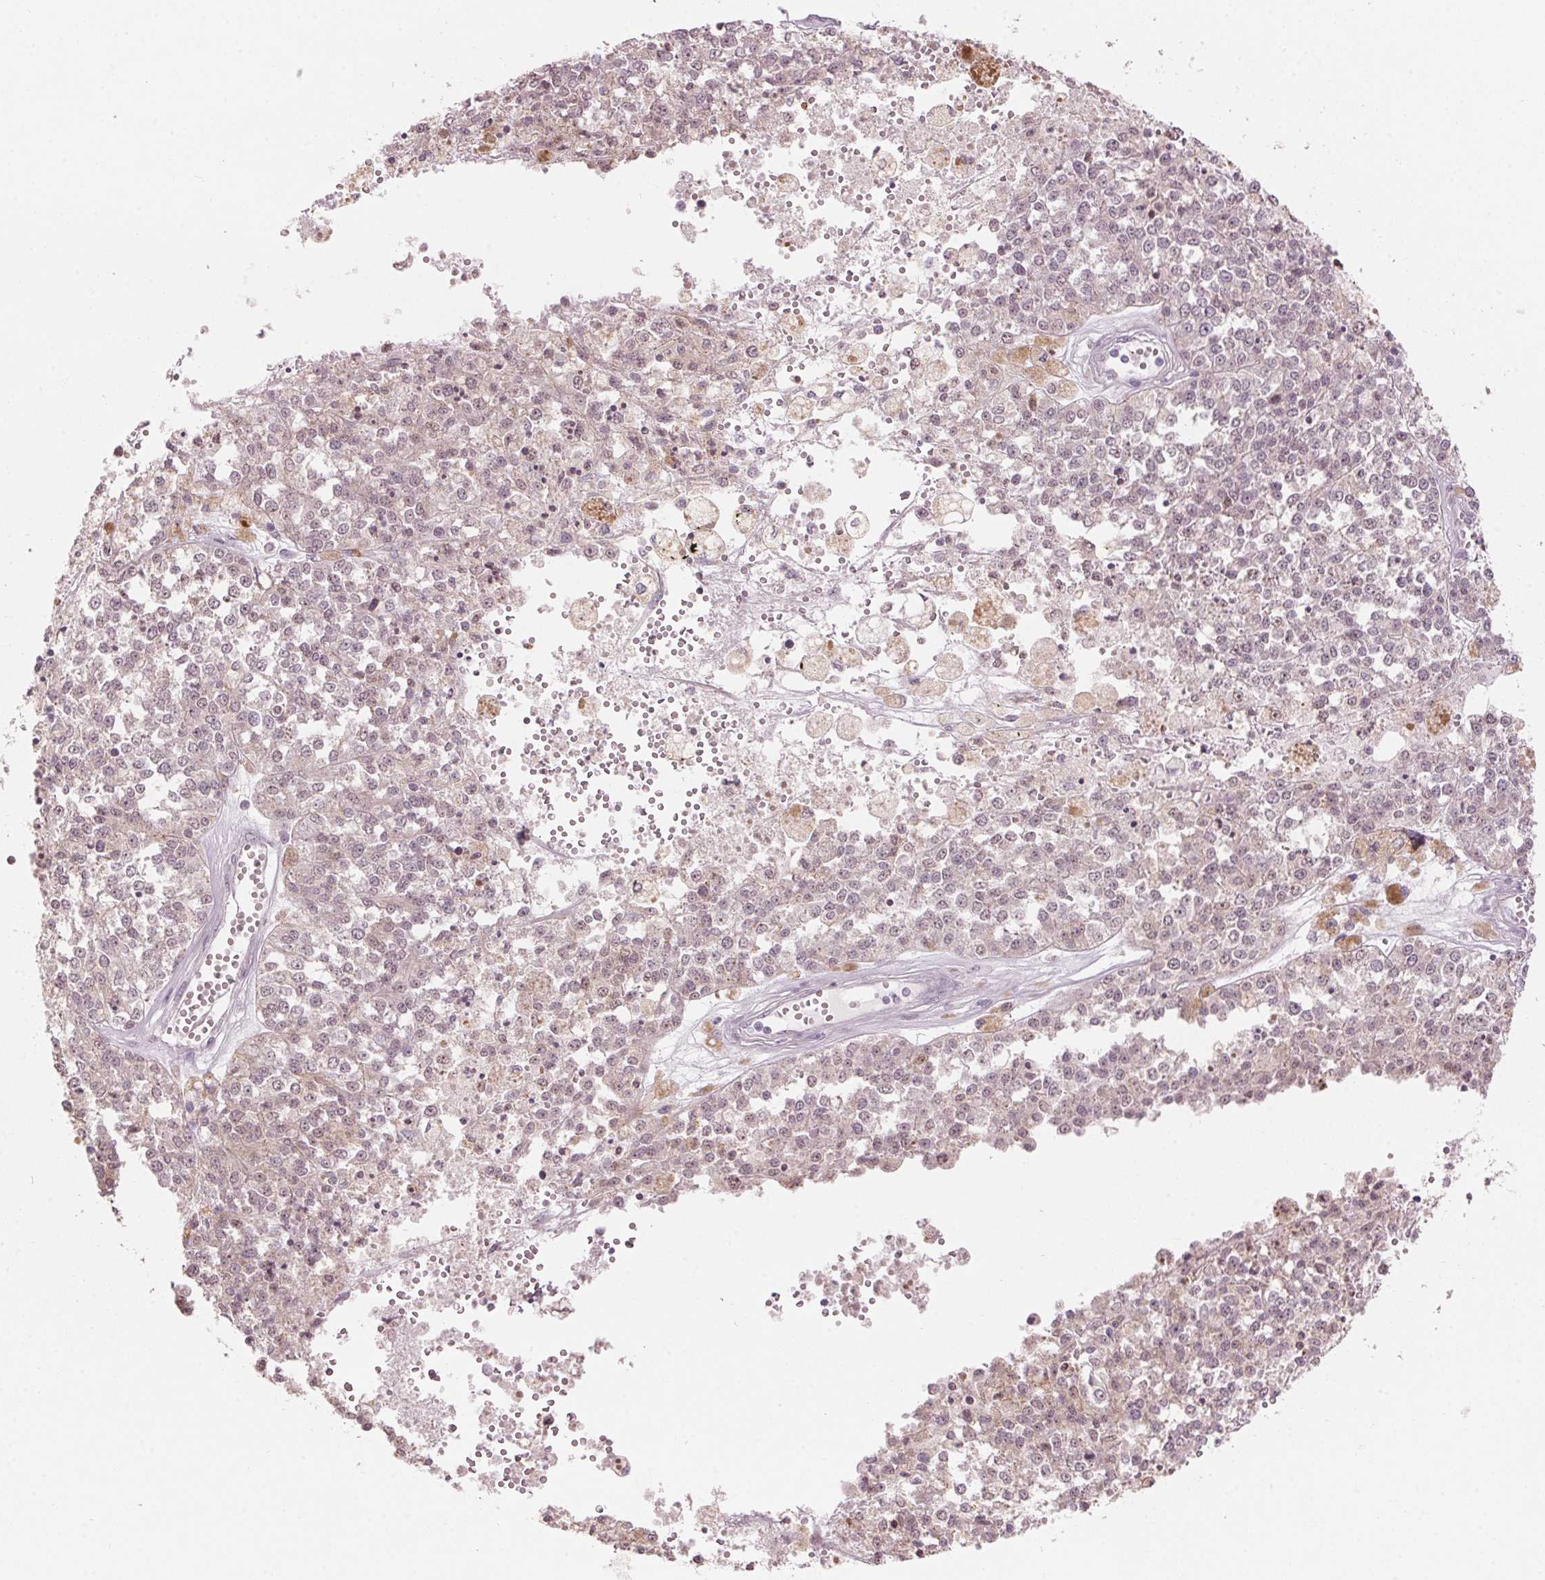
{"staining": {"intensity": "weak", "quantity": "25%-75%", "location": "nuclear"}, "tissue": "melanoma", "cell_type": "Tumor cells", "image_type": "cancer", "snomed": [{"axis": "morphology", "description": "Malignant melanoma, Metastatic site"}, {"axis": "topography", "description": "Lymph node"}], "caption": "Protein staining of melanoma tissue exhibits weak nuclear expression in approximately 25%-75% of tumor cells.", "gene": "TMED6", "patient": {"sex": "female", "age": 64}}